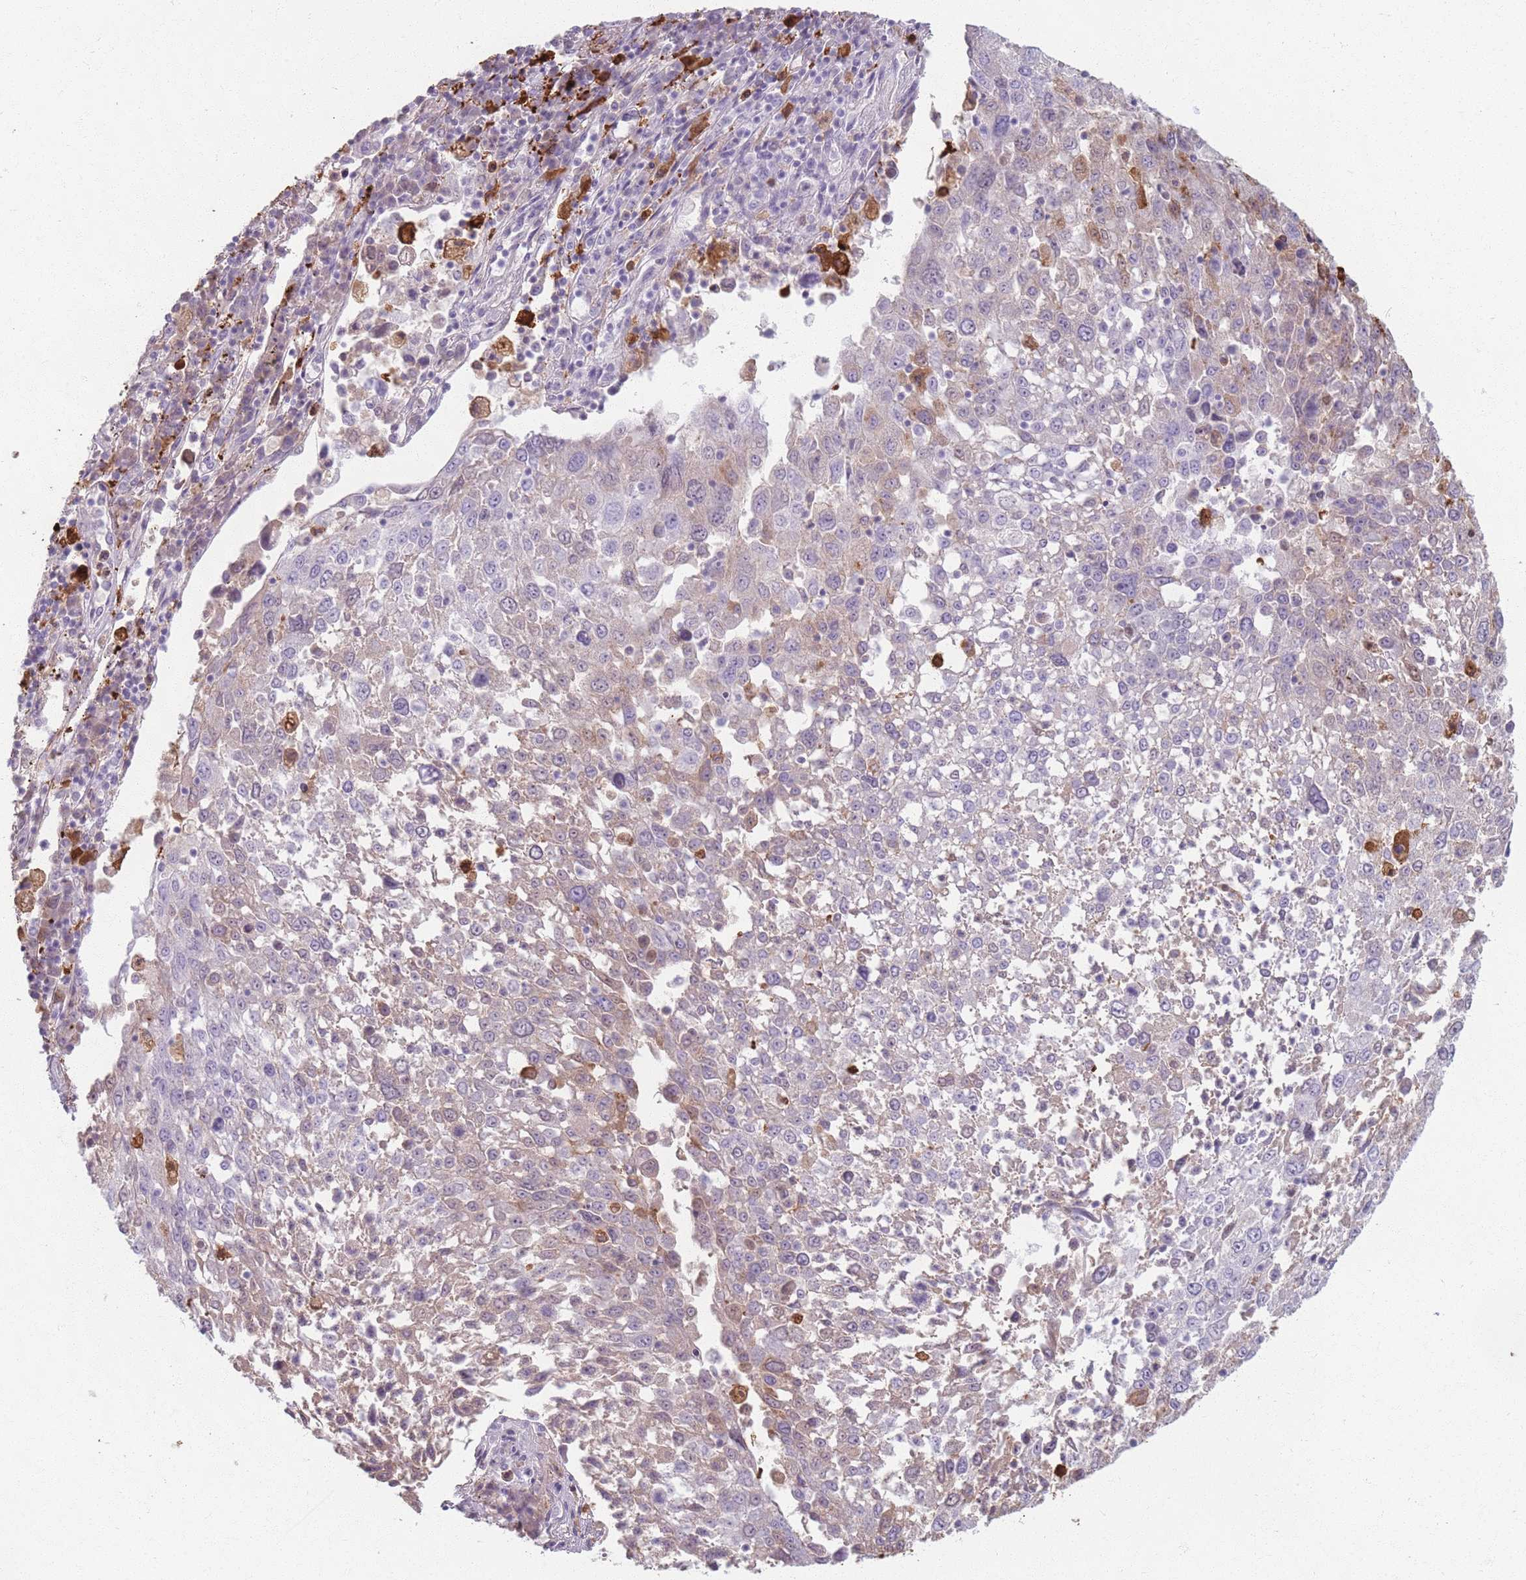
{"staining": {"intensity": "weak", "quantity": "<25%", "location": "cytoplasmic/membranous"}, "tissue": "lung cancer", "cell_type": "Tumor cells", "image_type": "cancer", "snomed": [{"axis": "morphology", "description": "Squamous cell carcinoma, NOS"}, {"axis": "topography", "description": "Lung"}], "caption": "There is no significant expression in tumor cells of lung squamous cell carcinoma. (Brightfield microscopy of DAB immunohistochemistry at high magnification).", "gene": "GDPGP1", "patient": {"sex": "male", "age": 65}}